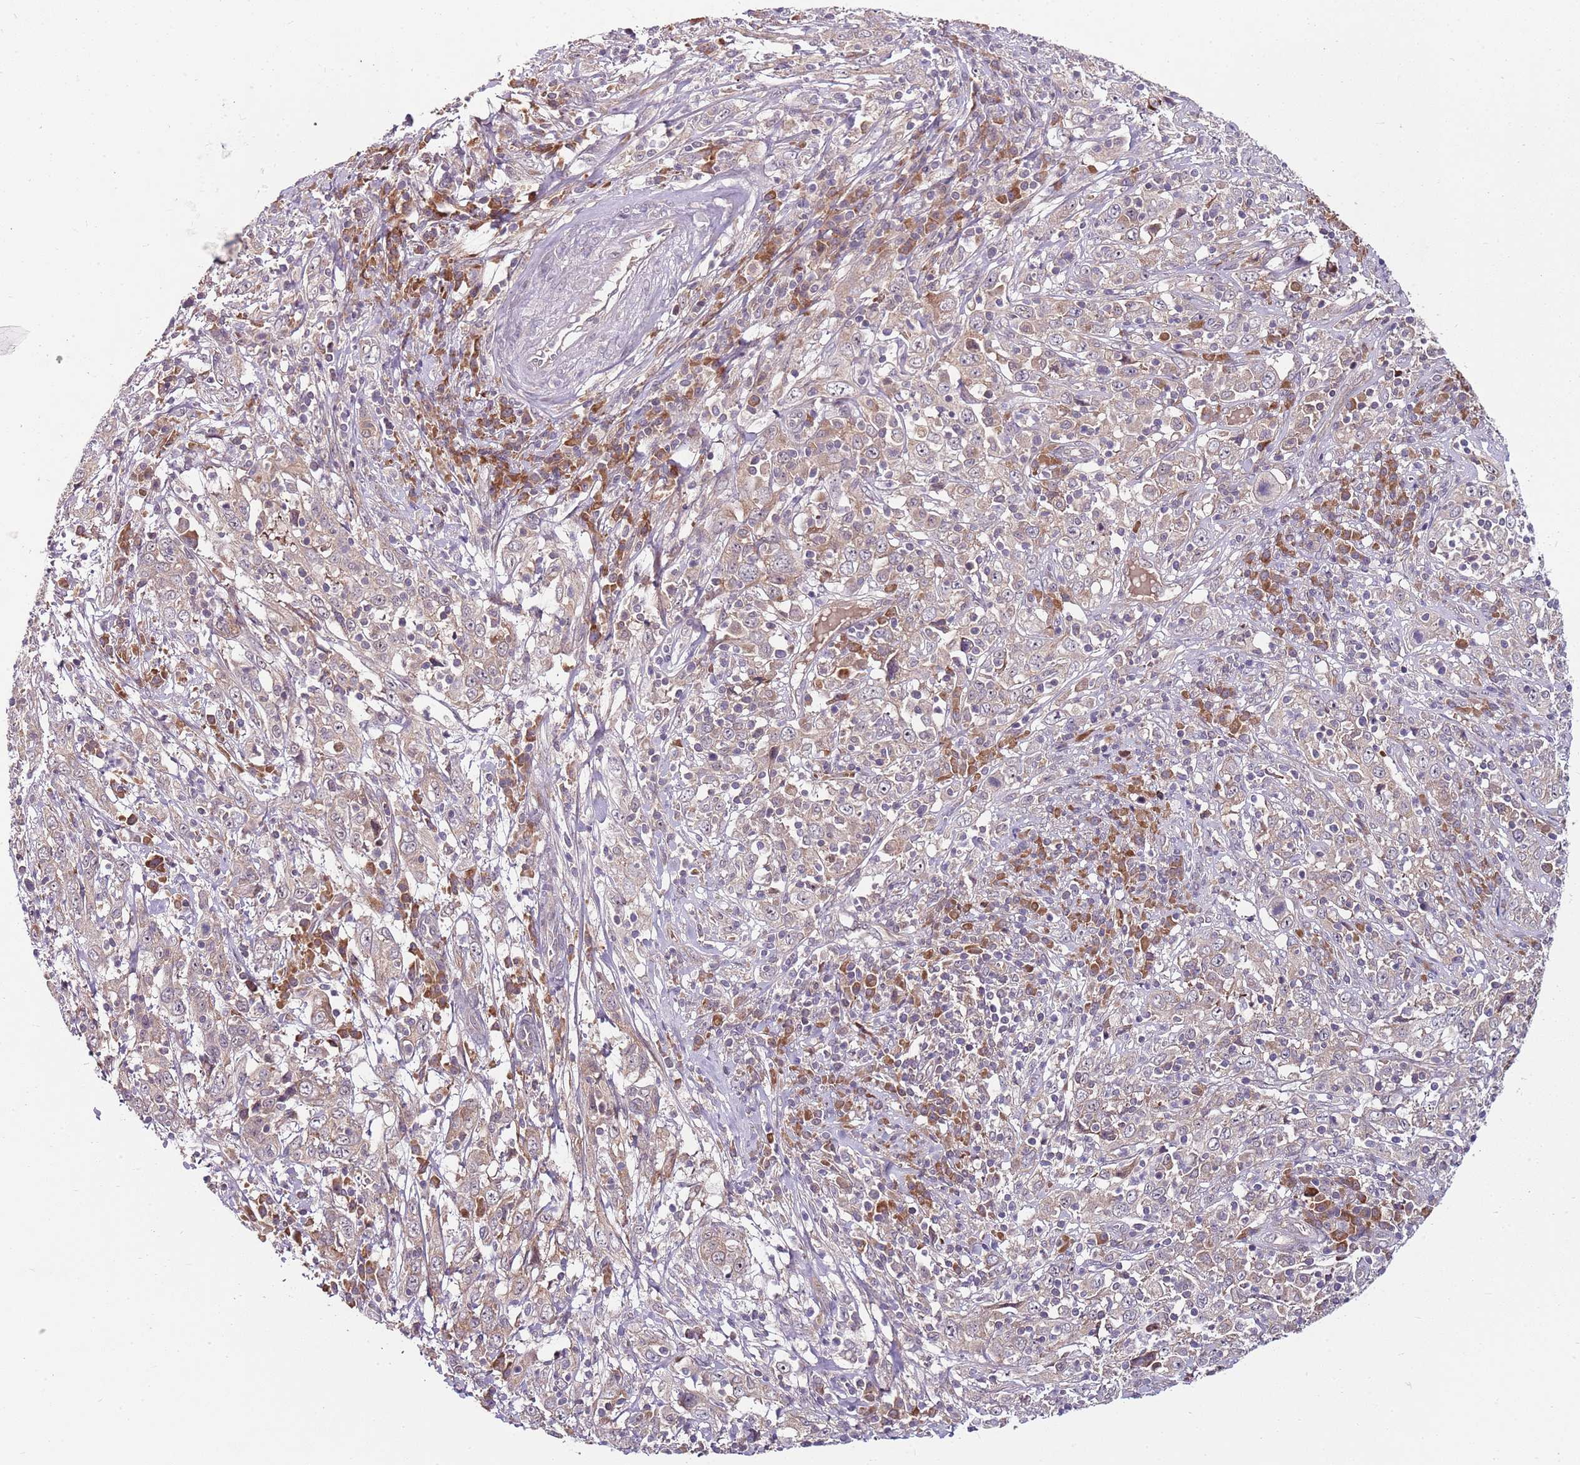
{"staining": {"intensity": "weak", "quantity": "<25%", "location": "cytoplasmic/membranous"}, "tissue": "cervical cancer", "cell_type": "Tumor cells", "image_type": "cancer", "snomed": [{"axis": "morphology", "description": "Squamous cell carcinoma, NOS"}, {"axis": "topography", "description": "Cervix"}], "caption": "High power microscopy histopathology image of an IHC histopathology image of cervical cancer (squamous cell carcinoma), revealing no significant staining in tumor cells.", "gene": "FBXL22", "patient": {"sex": "female", "age": 46}}